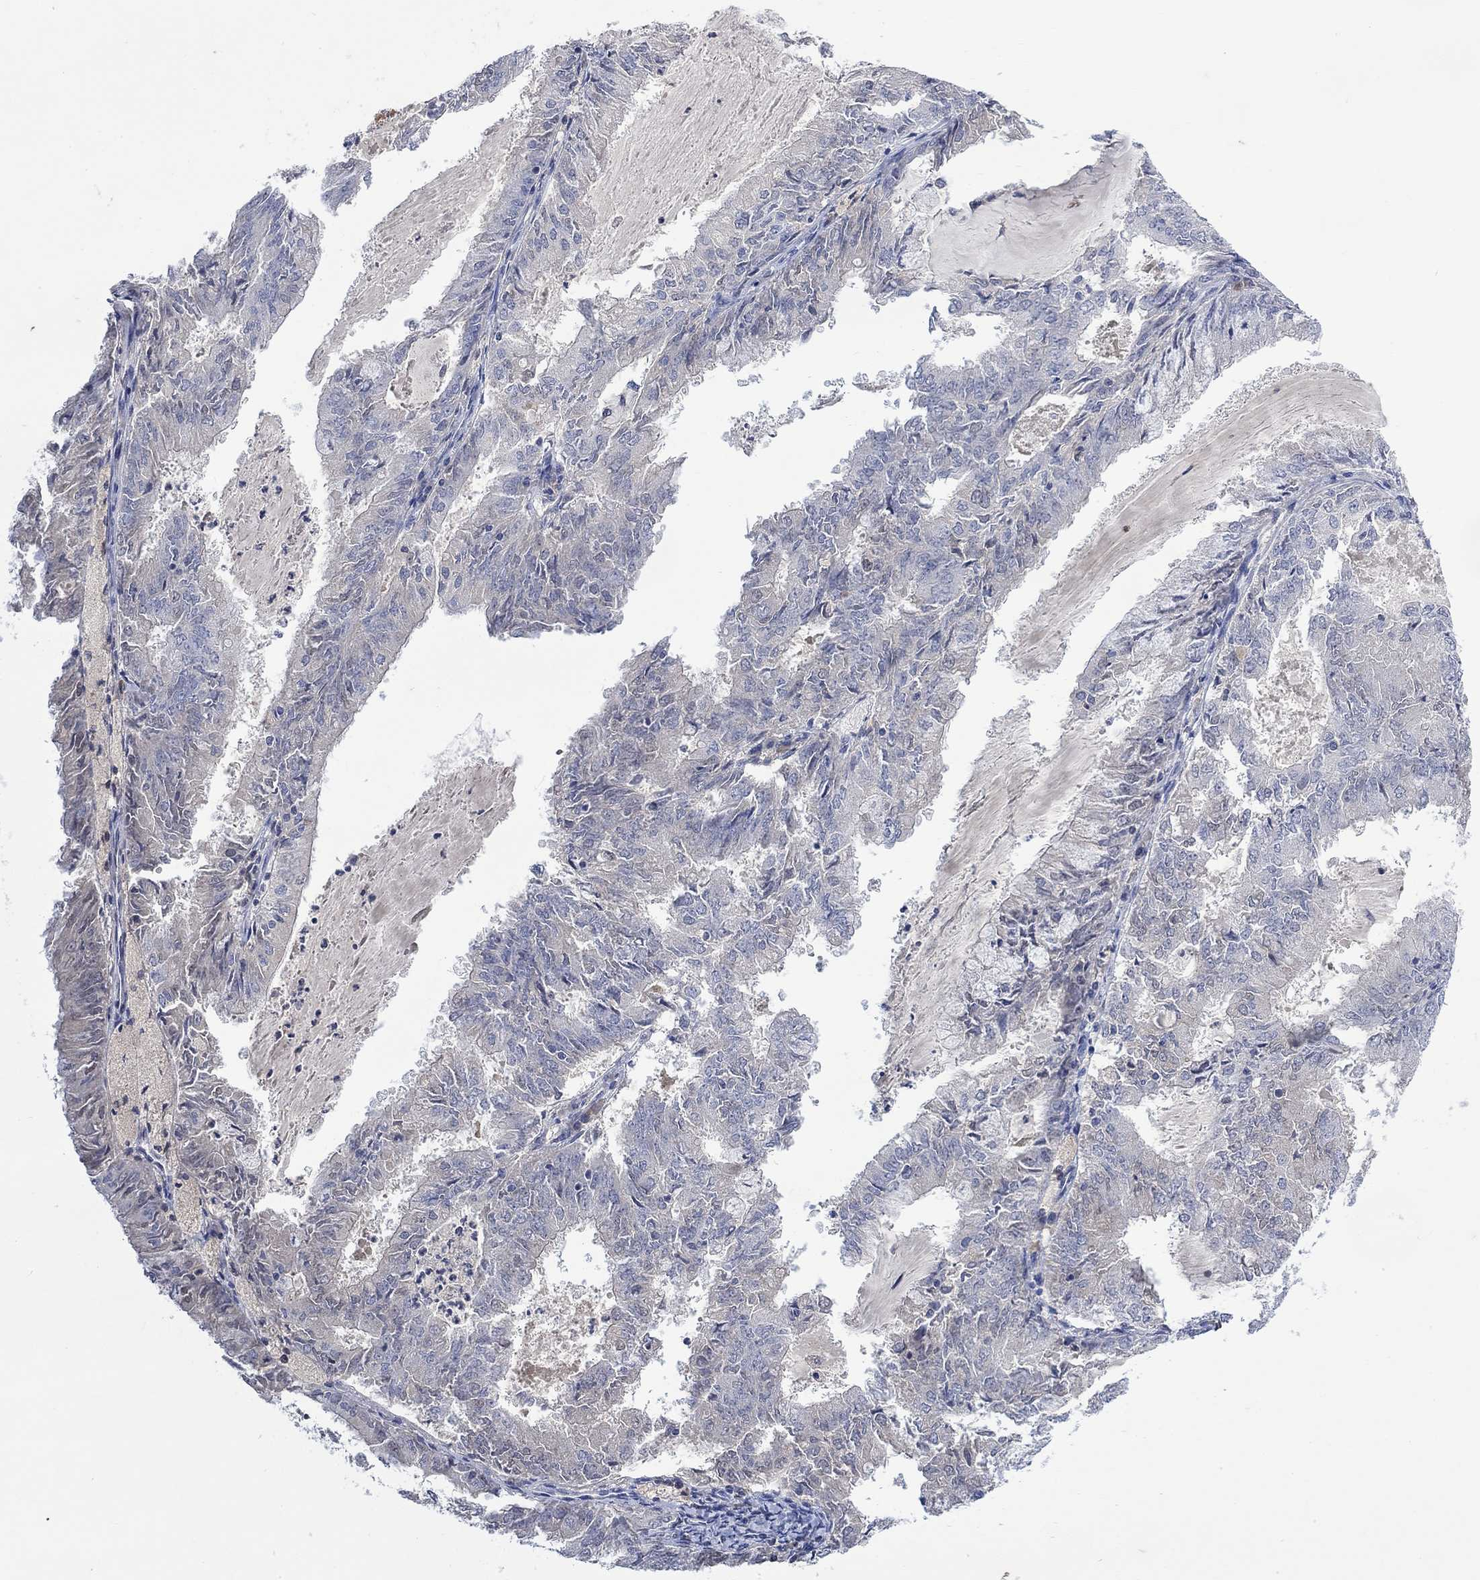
{"staining": {"intensity": "negative", "quantity": "none", "location": "none"}, "tissue": "endometrial cancer", "cell_type": "Tumor cells", "image_type": "cancer", "snomed": [{"axis": "morphology", "description": "Adenocarcinoma, NOS"}, {"axis": "topography", "description": "Endometrium"}], "caption": "Immunohistochemical staining of adenocarcinoma (endometrial) reveals no significant staining in tumor cells. (Brightfield microscopy of DAB IHC at high magnification).", "gene": "MSTN", "patient": {"sex": "female", "age": 57}}